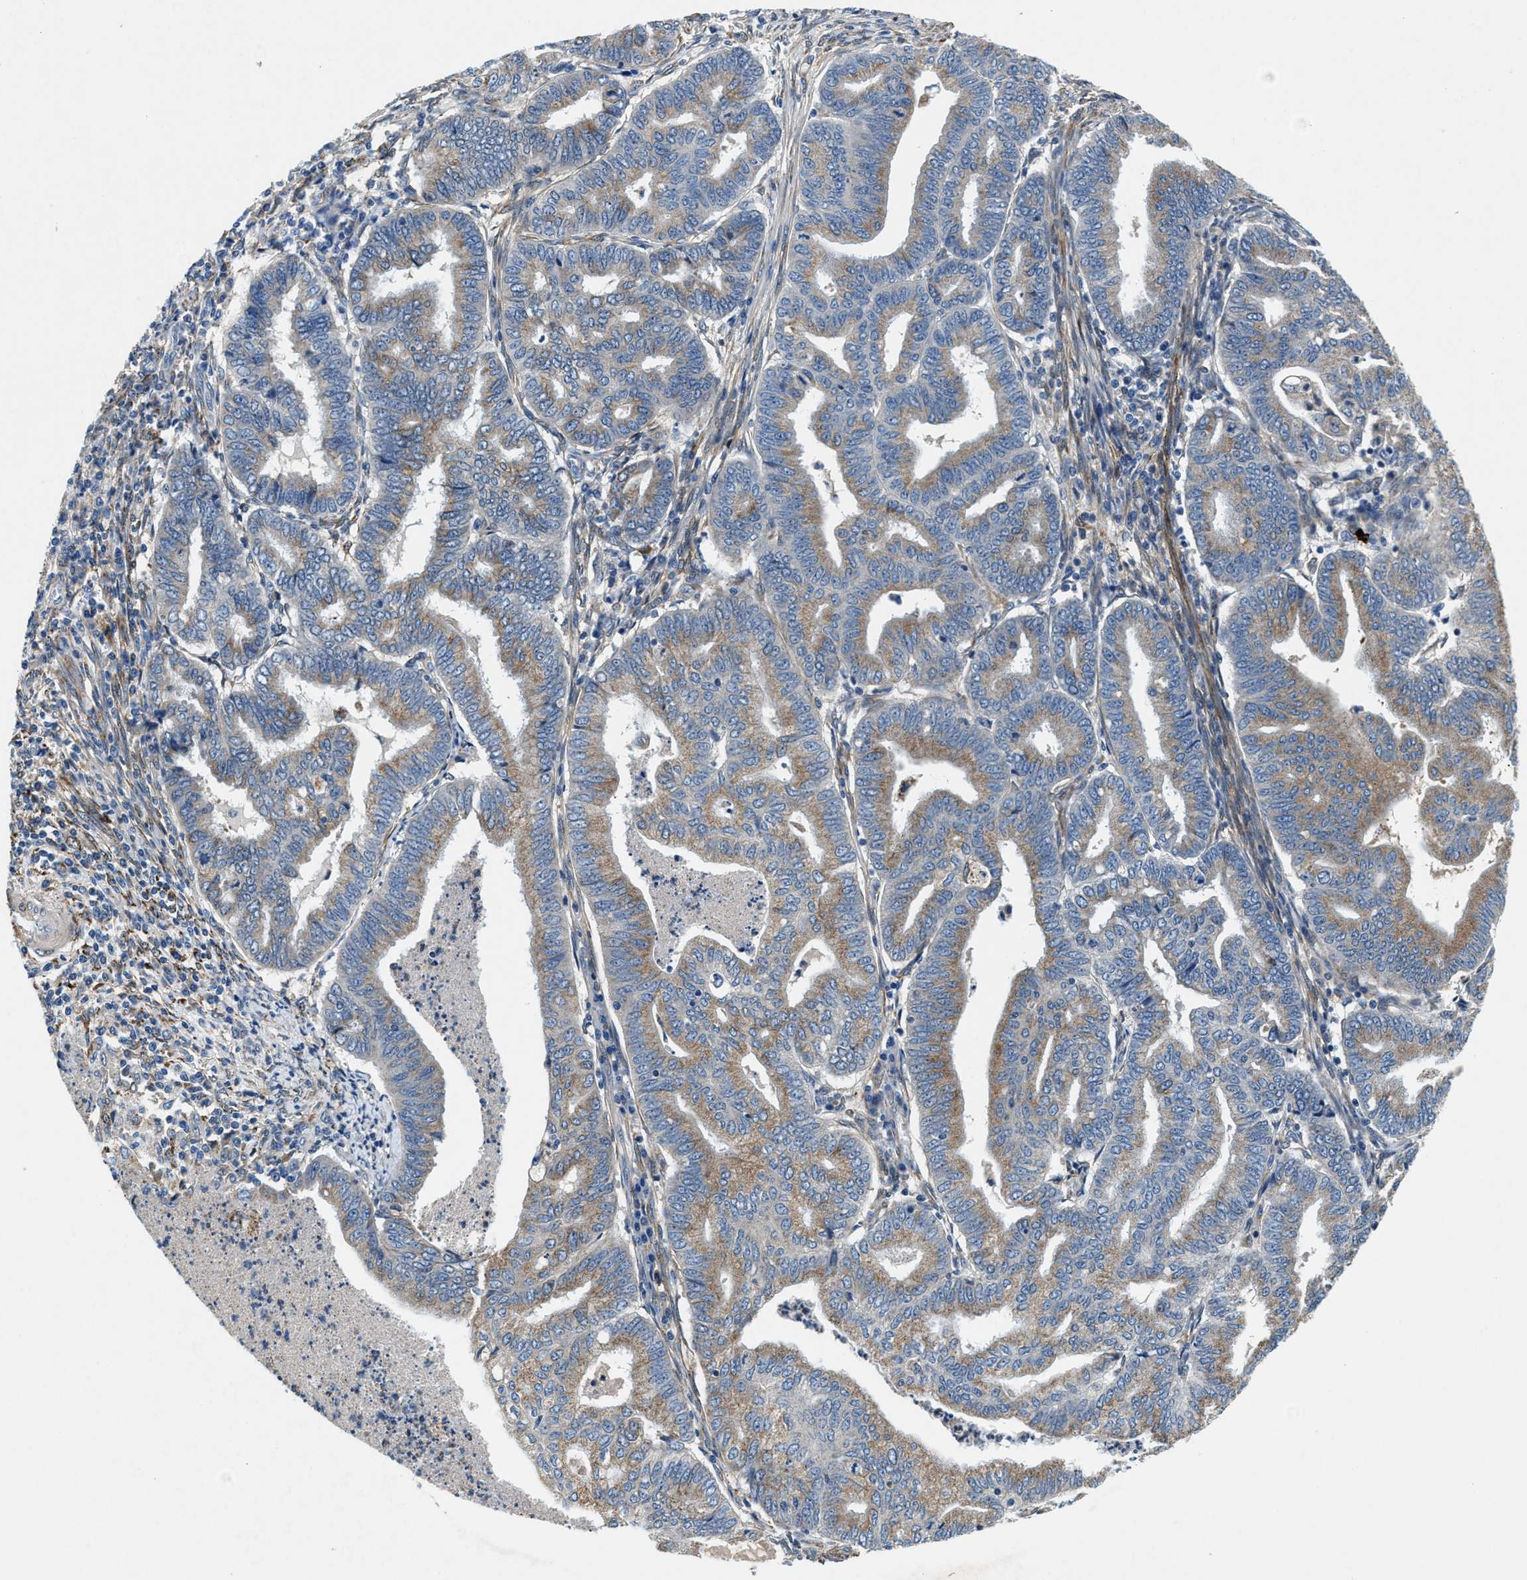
{"staining": {"intensity": "weak", "quantity": ">75%", "location": "cytoplasmic/membranous"}, "tissue": "endometrial cancer", "cell_type": "Tumor cells", "image_type": "cancer", "snomed": [{"axis": "morphology", "description": "Polyp, NOS"}, {"axis": "morphology", "description": "Adenocarcinoma, NOS"}, {"axis": "morphology", "description": "Adenoma, NOS"}, {"axis": "topography", "description": "Endometrium"}], "caption": "An image of human endometrial adenoma stained for a protein shows weak cytoplasmic/membranous brown staining in tumor cells.", "gene": "PRTFDC1", "patient": {"sex": "female", "age": 79}}